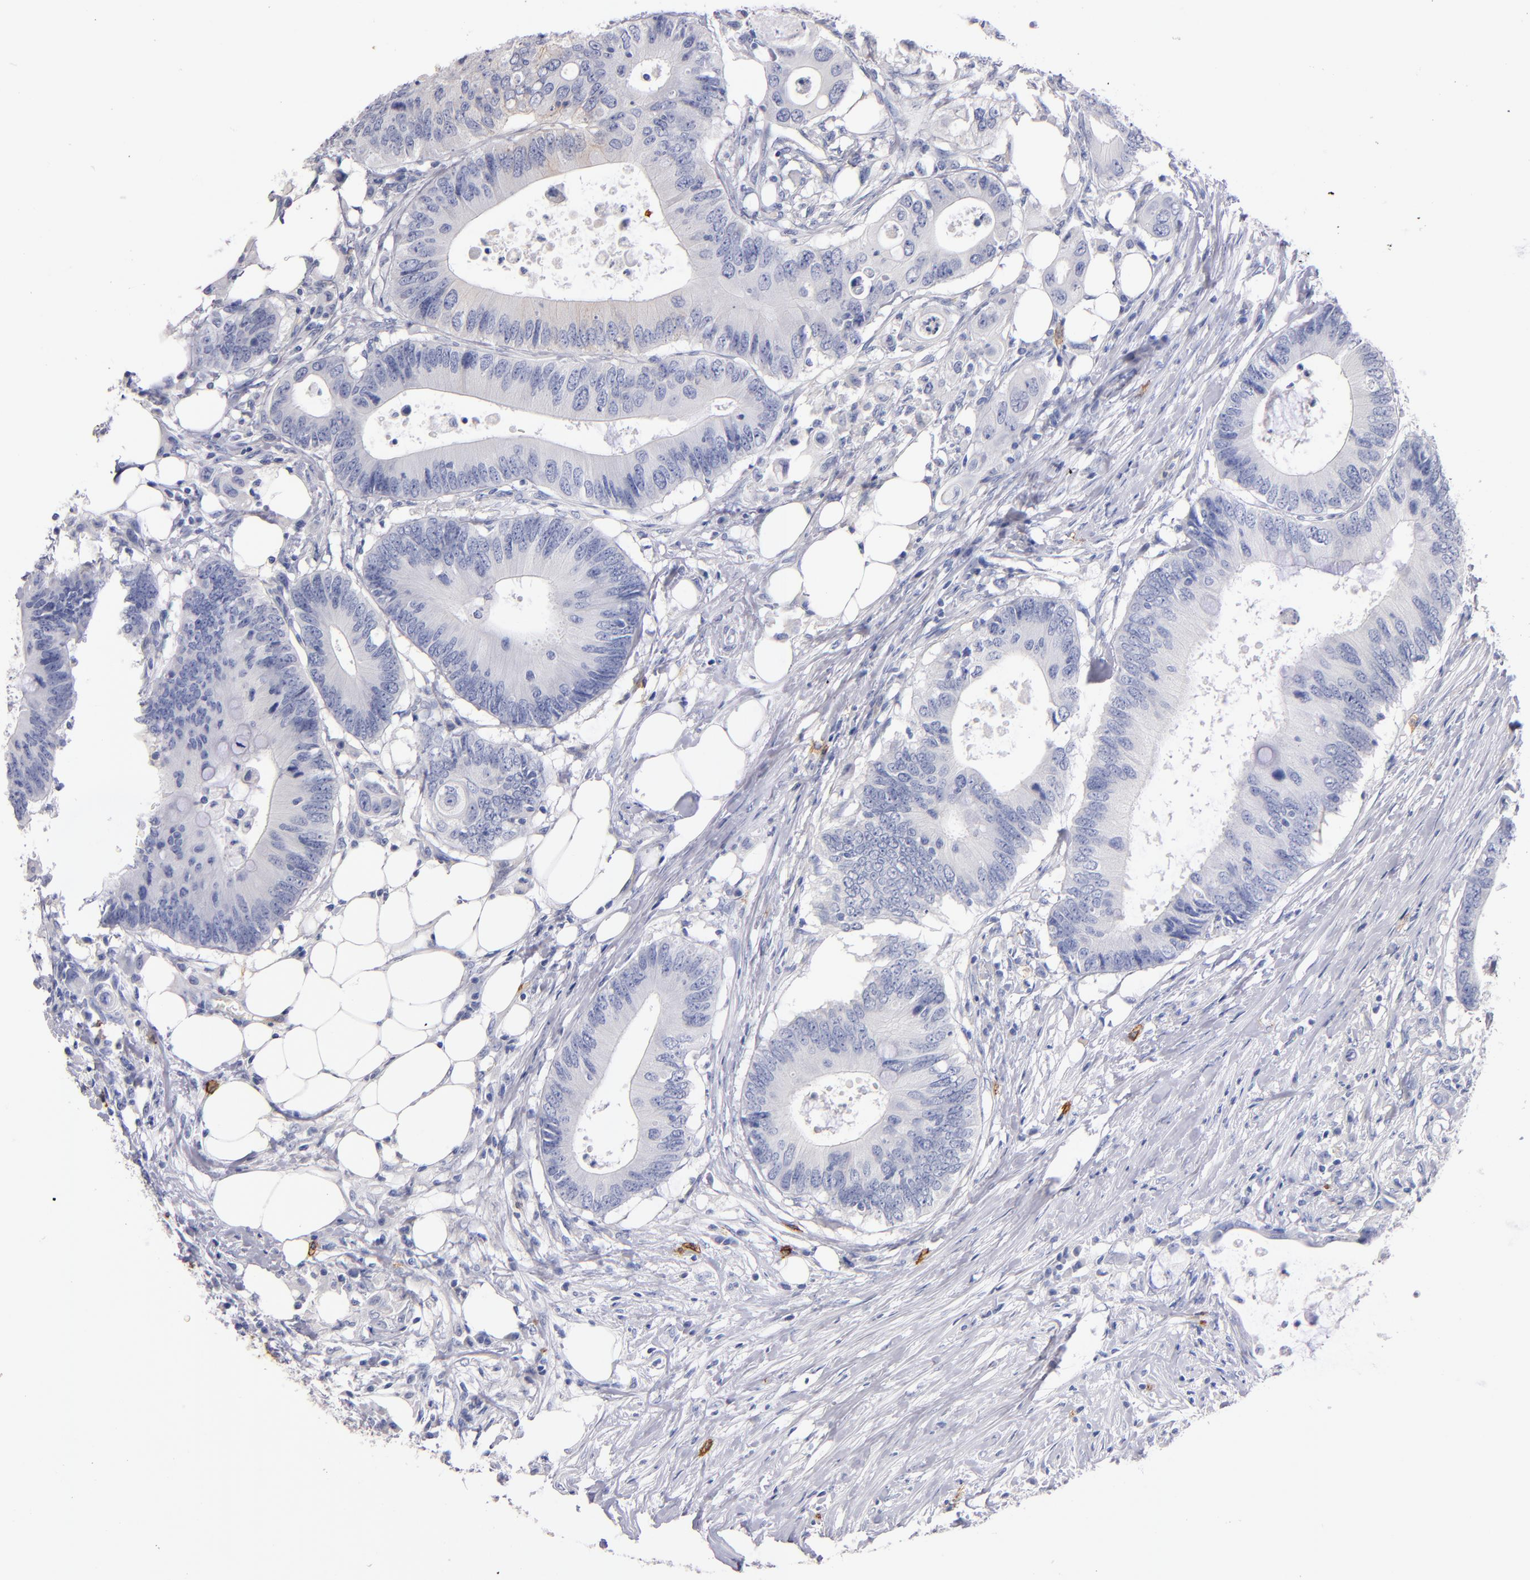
{"staining": {"intensity": "negative", "quantity": "none", "location": "none"}, "tissue": "colorectal cancer", "cell_type": "Tumor cells", "image_type": "cancer", "snomed": [{"axis": "morphology", "description": "Adenocarcinoma, NOS"}, {"axis": "topography", "description": "Colon"}], "caption": "Immunohistochemistry of human colorectal cancer (adenocarcinoma) shows no positivity in tumor cells.", "gene": "KIT", "patient": {"sex": "male", "age": 71}}